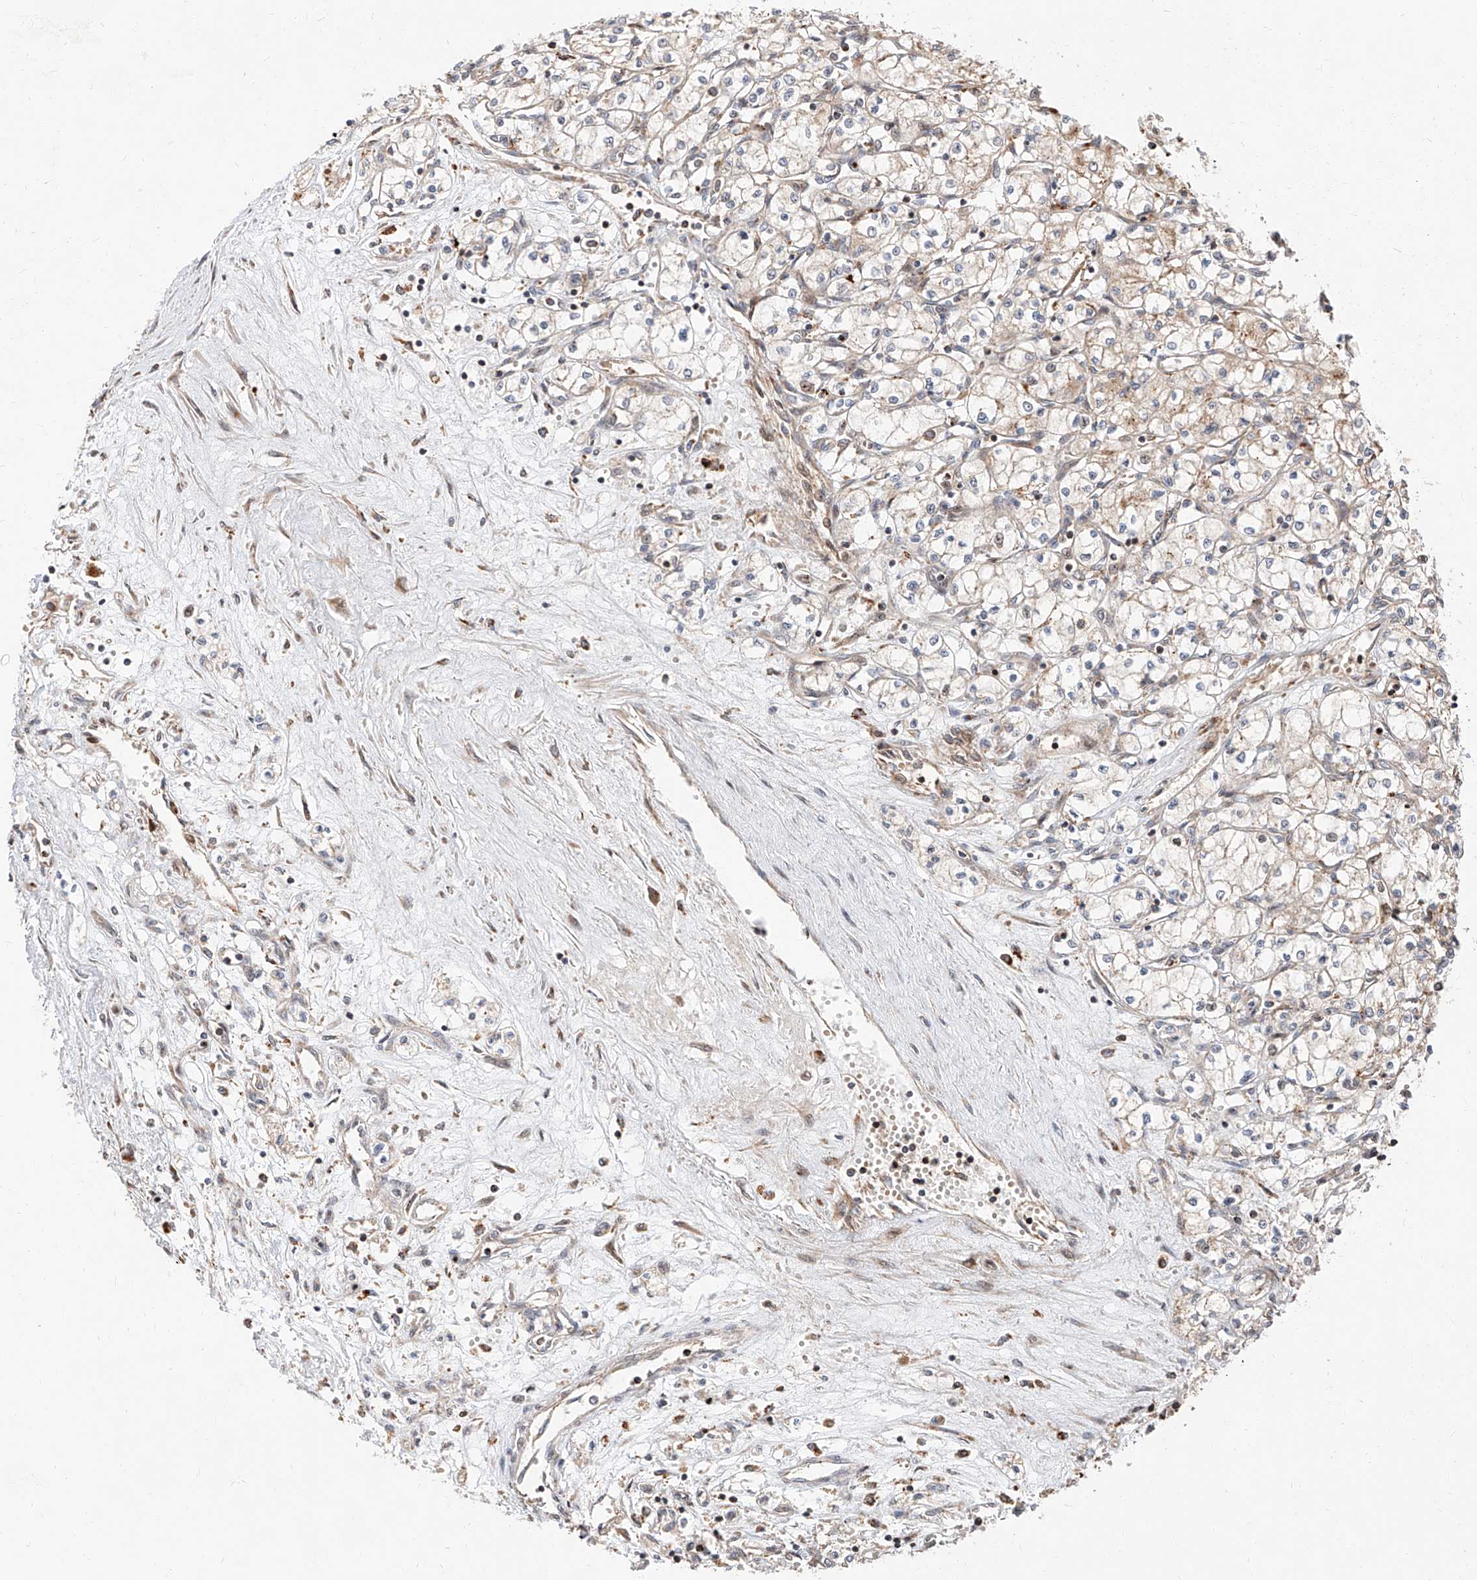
{"staining": {"intensity": "weak", "quantity": "<25%", "location": "cytoplasmic/membranous"}, "tissue": "renal cancer", "cell_type": "Tumor cells", "image_type": "cancer", "snomed": [{"axis": "morphology", "description": "Adenocarcinoma, NOS"}, {"axis": "topography", "description": "Kidney"}], "caption": "High magnification brightfield microscopy of adenocarcinoma (renal) stained with DAB (3,3'-diaminobenzidine) (brown) and counterstained with hematoxylin (blue): tumor cells show no significant expression. Brightfield microscopy of immunohistochemistry (IHC) stained with DAB (3,3'-diaminobenzidine) (brown) and hematoxylin (blue), captured at high magnification.", "gene": "DIRAS3", "patient": {"sex": "male", "age": 59}}